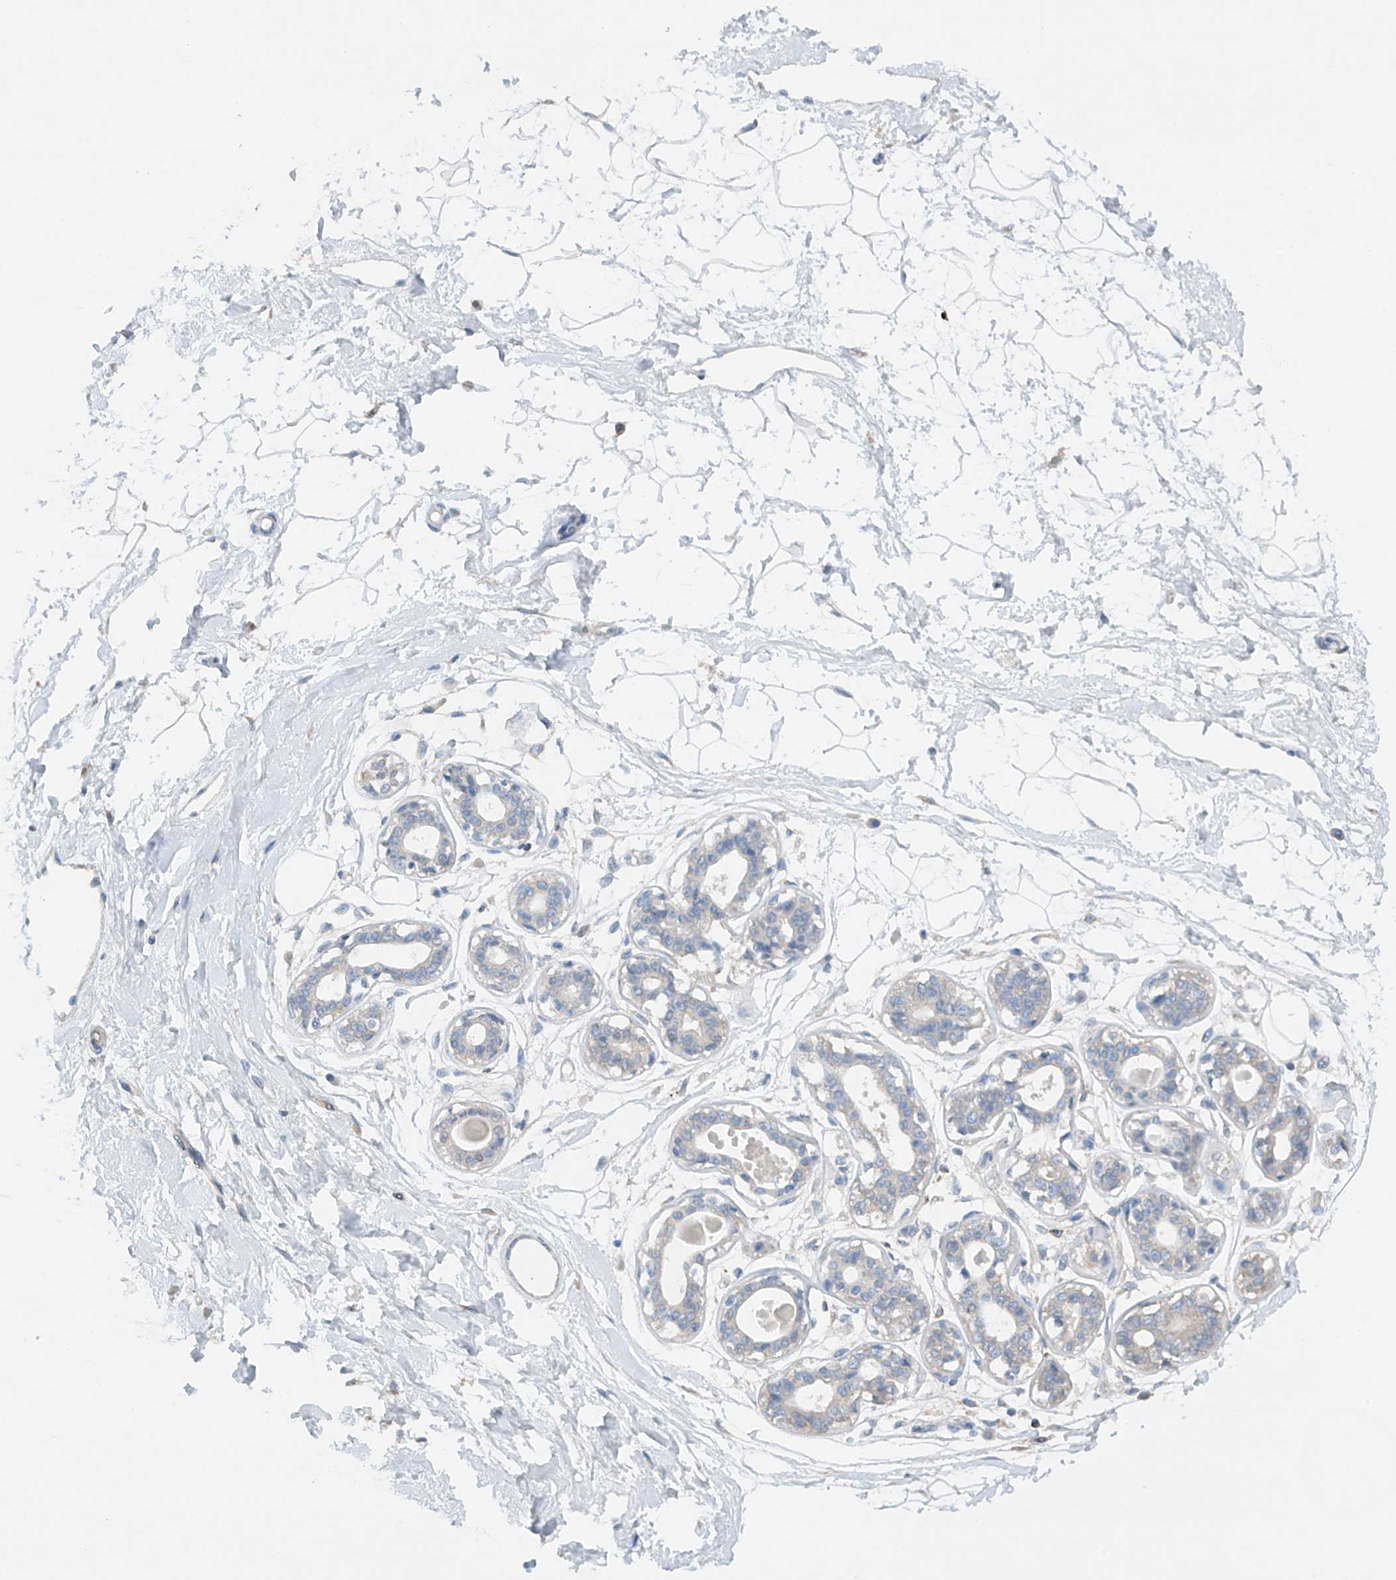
{"staining": {"intensity": "negative", "quantity": "none", "location": "none"}, "tissue": "breast", "cell_type": "Adipocytes", "image_type": "normal", "snomed": [{"axis": "morphology", "description": "Normal tissue, NOS"}, {"axis": "topography", "description": "Breast"}], "caption": "High power microscopy photomicrograph of an IHC photomicrograph of normal breast, revealing no significant expression in adipocytes. (Stains: DAB immunohistochemistry (IHC) with hematoxylin counter stain, Microscopy: brightfield microscopy at high magnification).", "gene": "PHACTR2", "patient": {"sex": "female", "age": 45}}